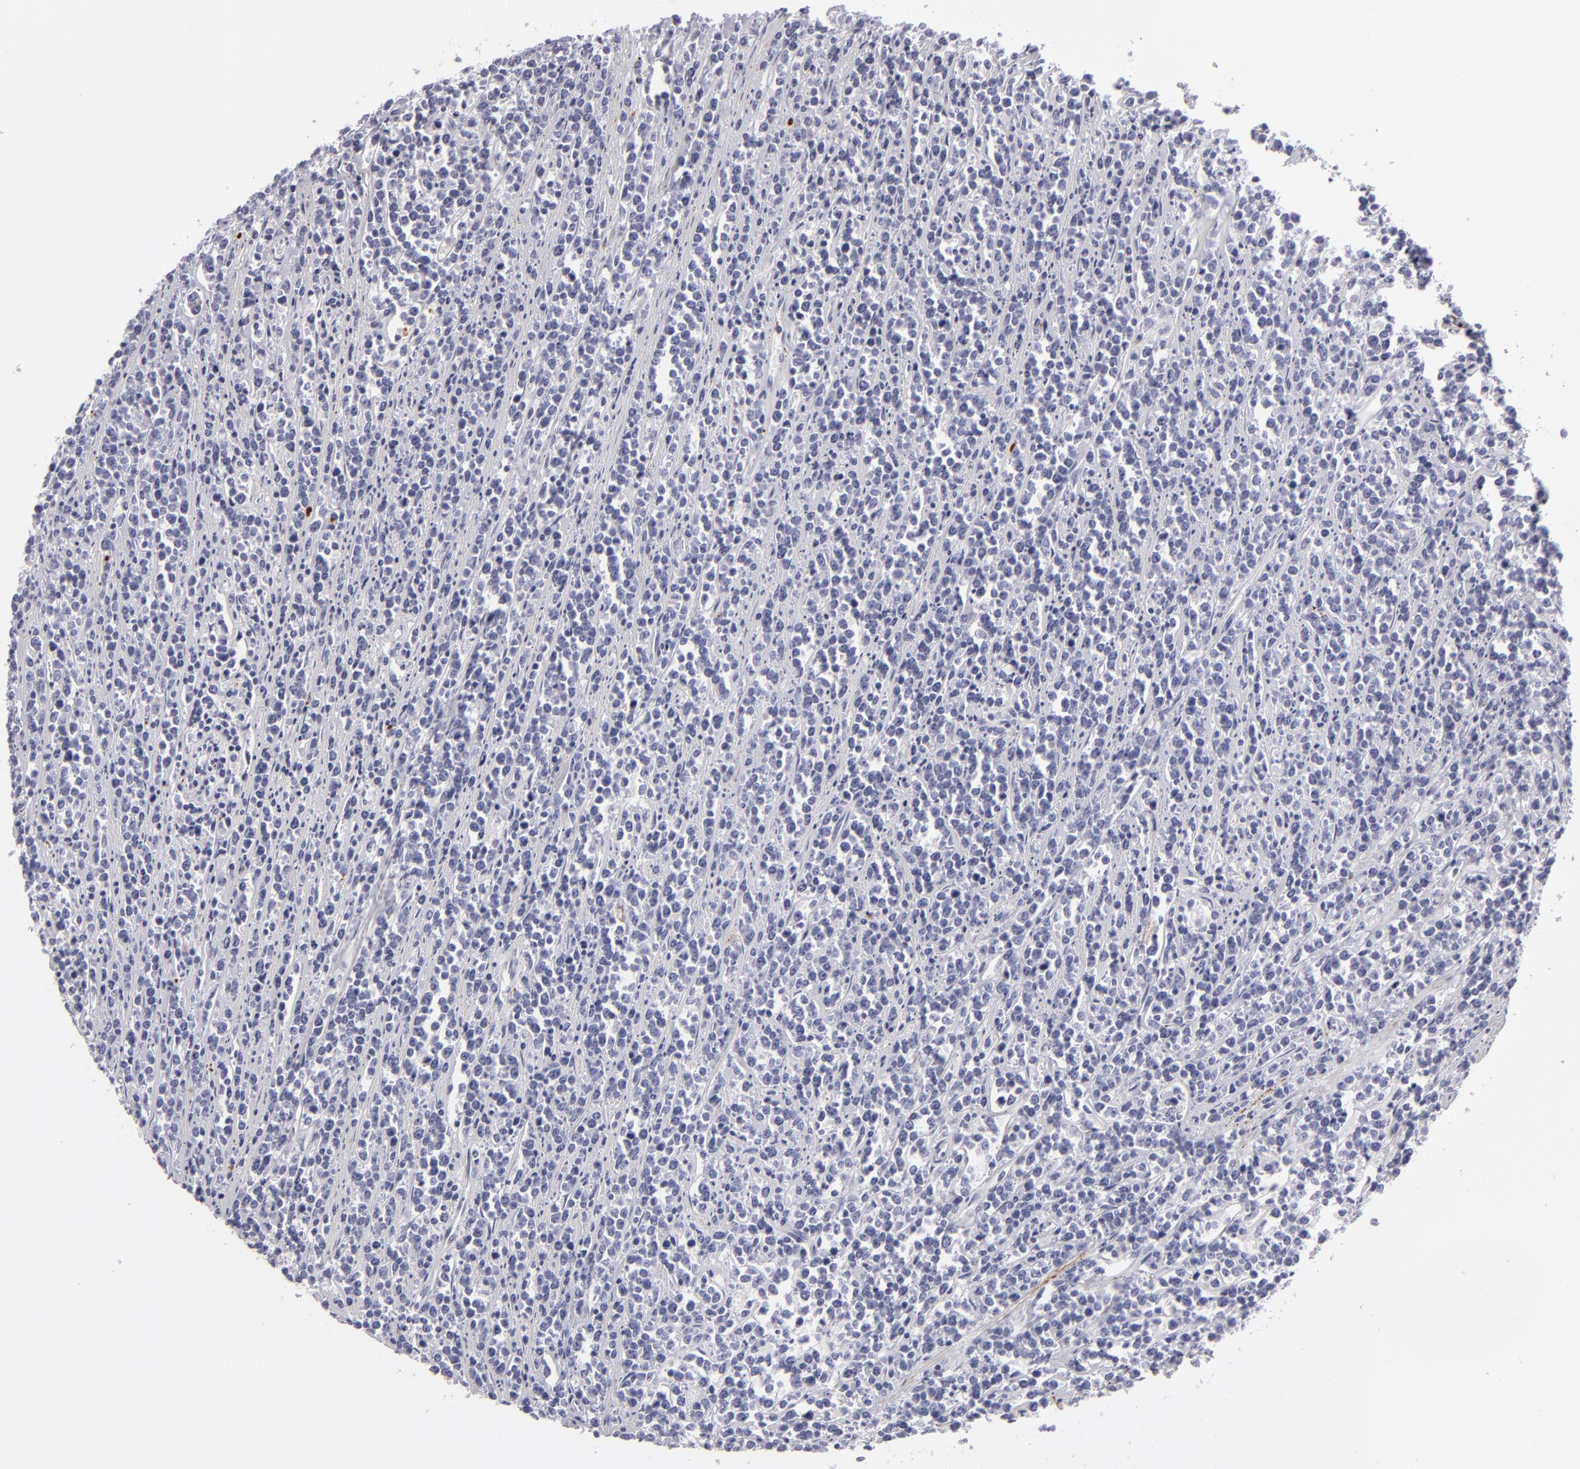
{"staining": {"intensity": "negative", "quantity": "none", "location": "none"}, "tissue": "lymphoma", "cell_type": "Tumor cells", "image_type": "cancer", "snomed": [{"axis": "morphology", "description": "Malignant lymphoma, non-Hodgkin's type, High grade"}, {"axis": "topography", "description": "Small intestine"}, {"axis": "topography", "description": "Colon"}], "caption": "This is an immunohistochemistry (IHC) image of human malignant lymphoma, non-Hodgkin's type (high-grade). There is no expression in tumor cells.", "gene": "C9", "patient": {"sex": "male", "age": 8}}